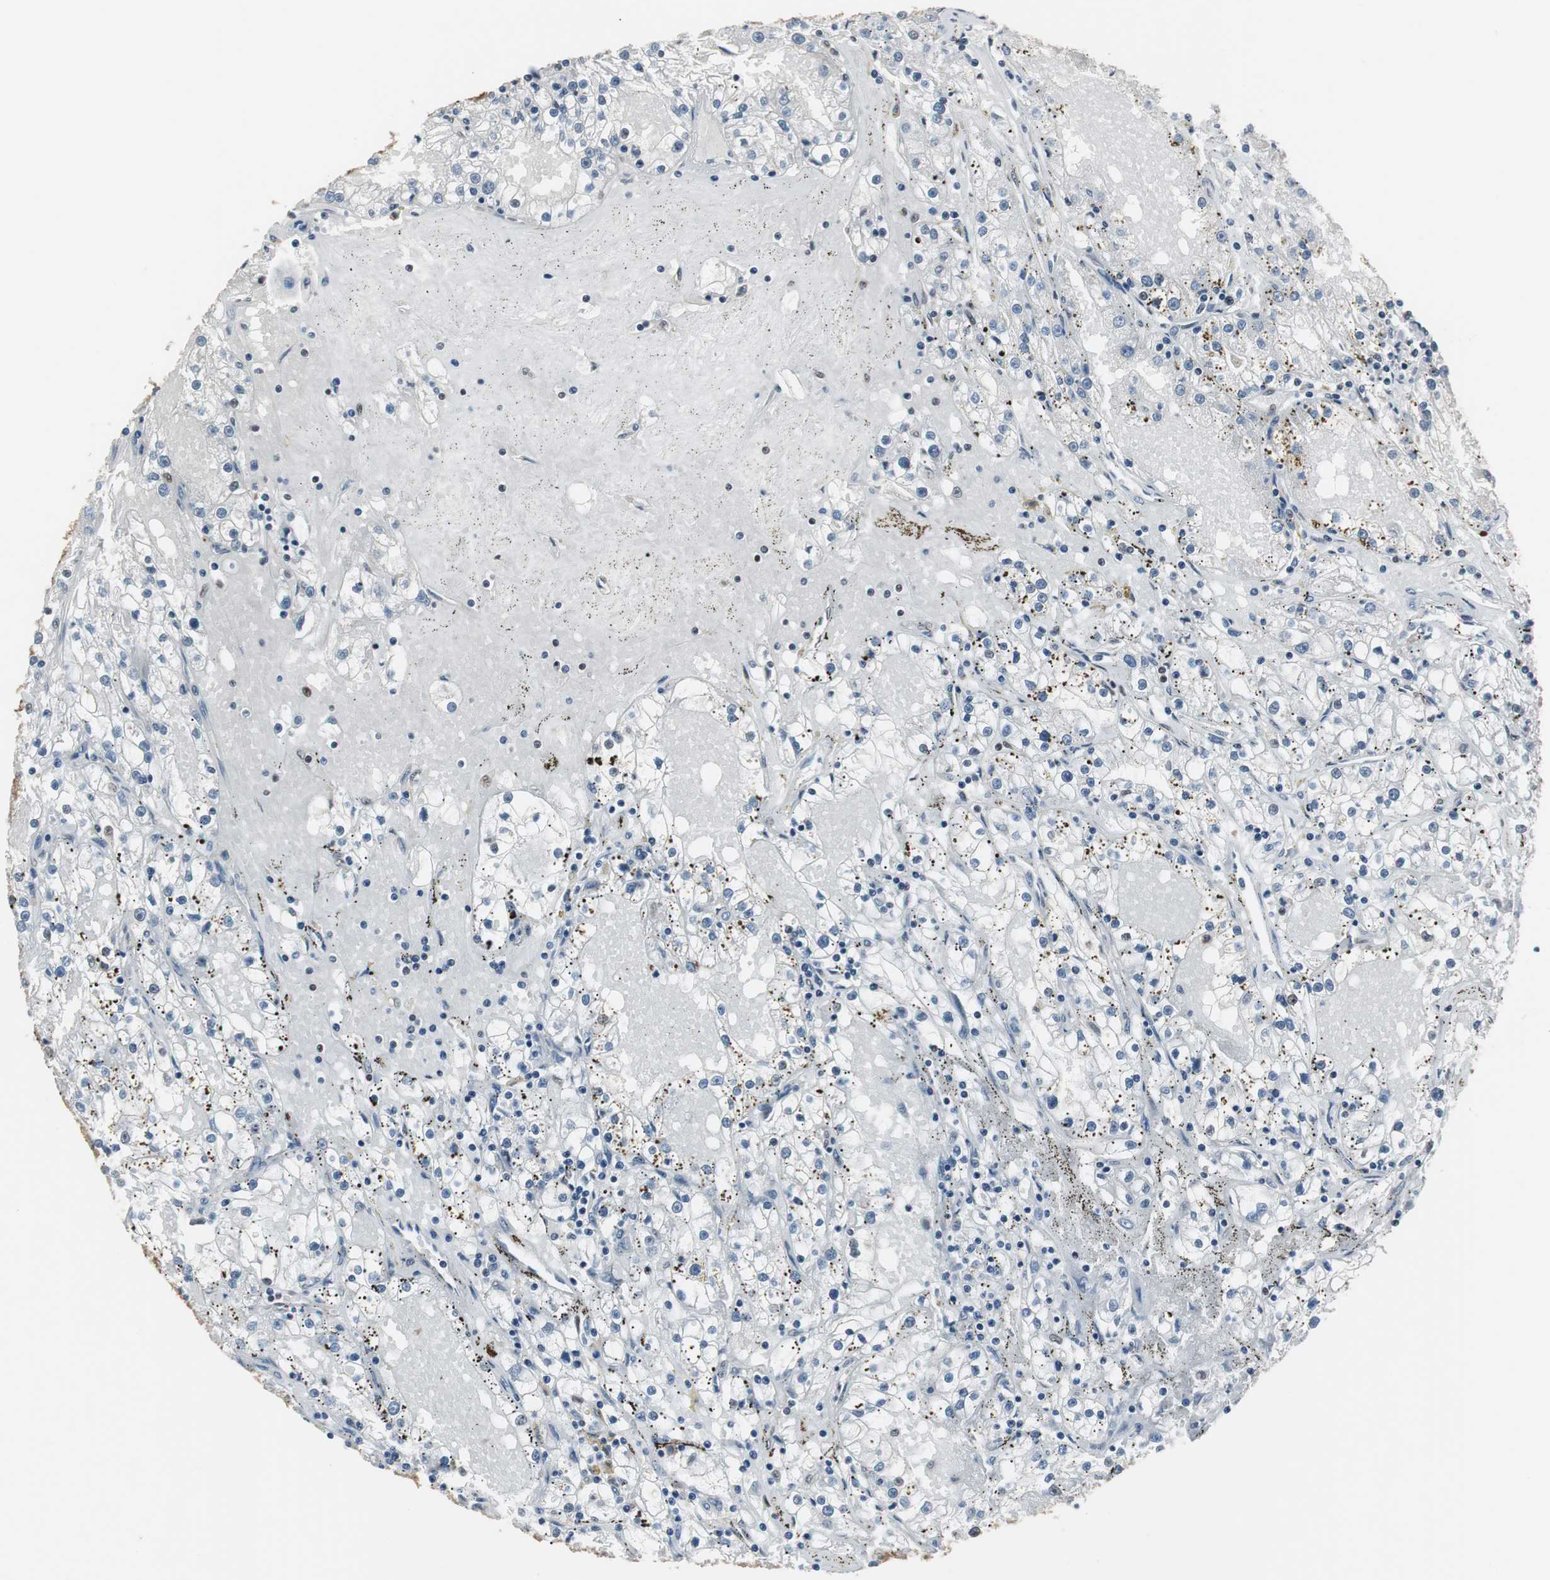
{"staining": {"intensity": "negative", "quantity": "none", "location": "none"}, "tissue": "renal cancer", "cell_type": "Tumor cells", "image_type": "cancer", "snomed": [{"axis": "morphology", "description": "Adenocarcinoma, NOS"}, {"axis": "topography", "description": "Kidney"}], "caption": "IHC image of human adenocarcinoma (renal) stained for a protein (brown), which reveals no expression in tumor cells.", "gene": "CDK9", "patient": {"sex": "male", "age": 56}}